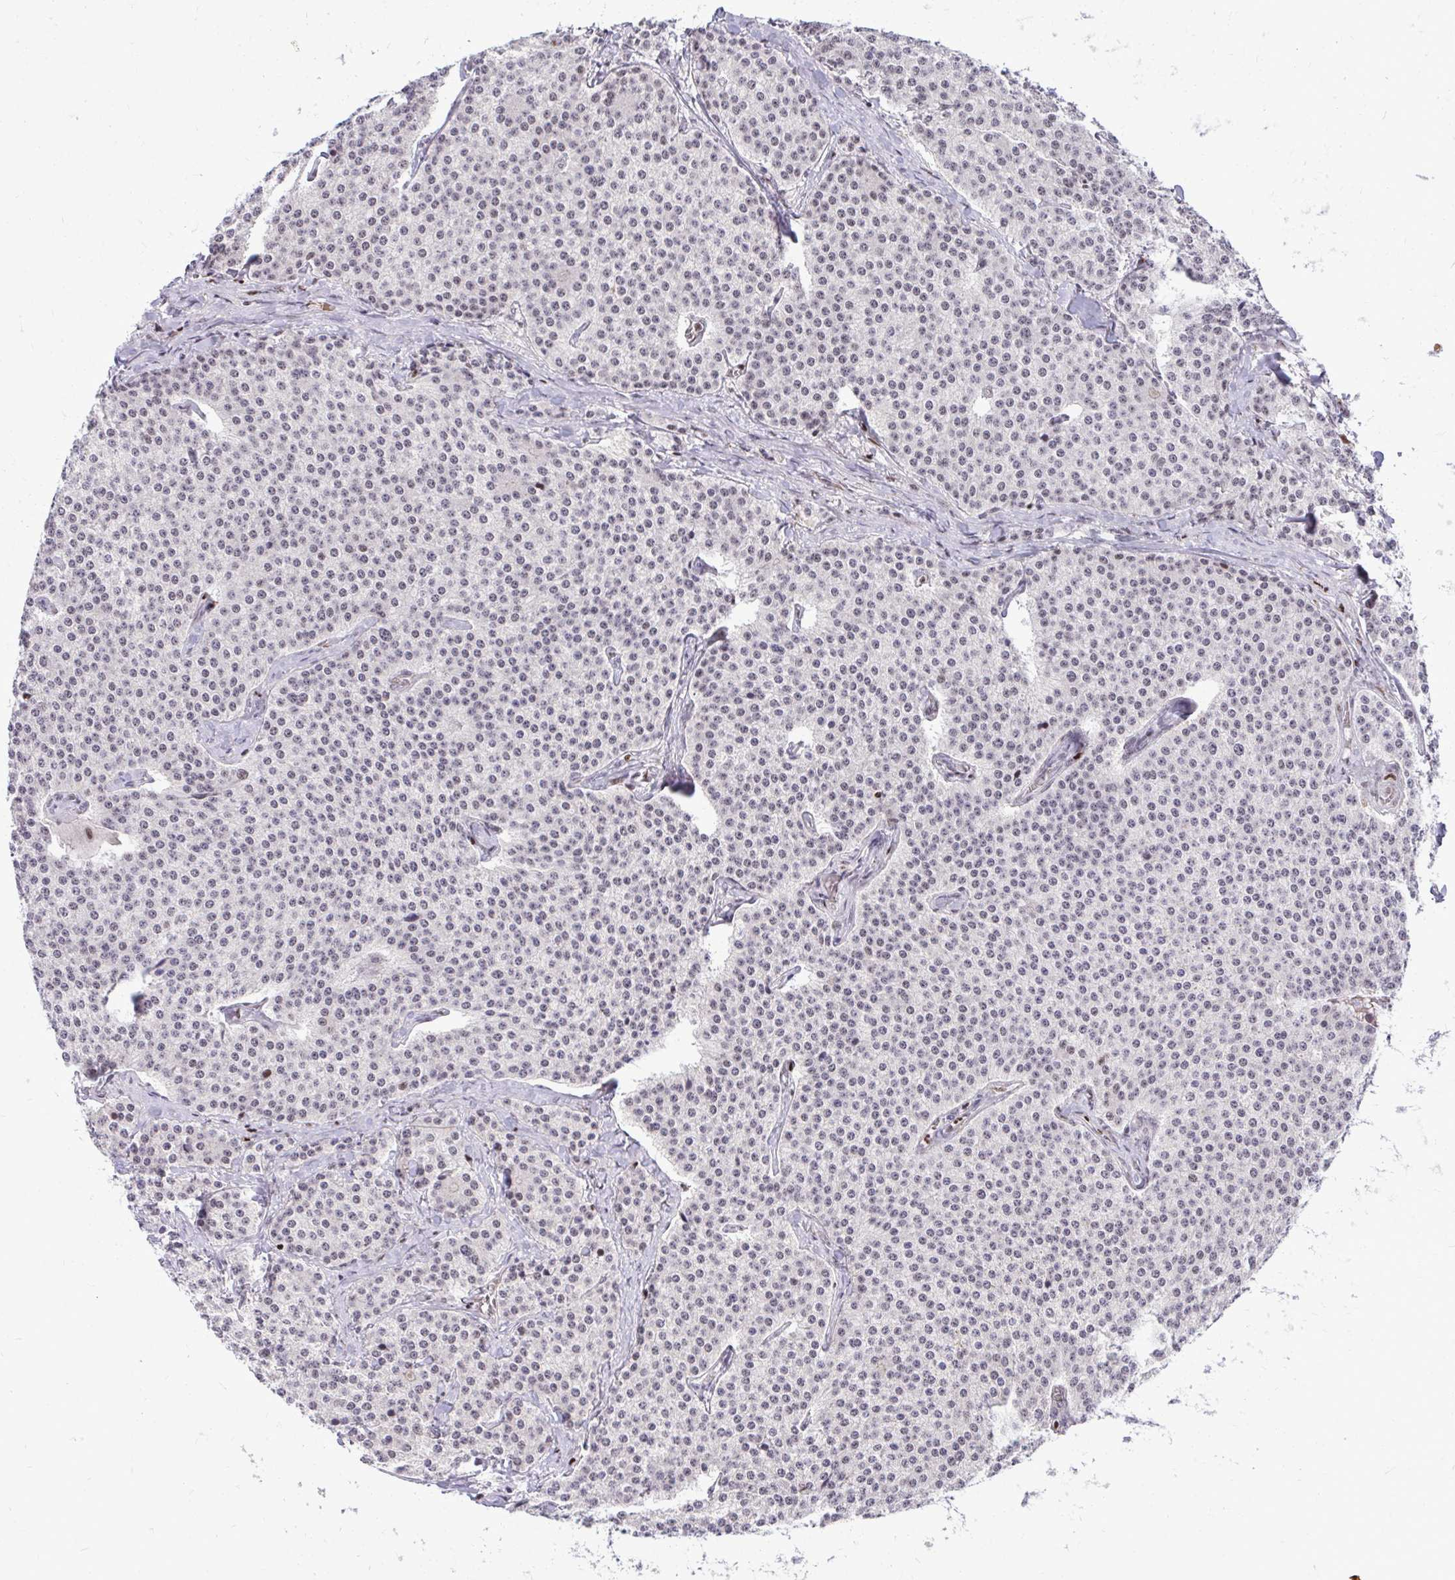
{"staining": {"intensity": "negative", "quantity": "none", "location": "none"}, "tissue": "carcinoid", "cell_type": "Tumor cells", "image_type": "cancer", "snomed": [{"axis": "morphology", "description": "Carcinoid, malignant, NOS"}, {"axis": "topography", "description": "Small intestine"}], "caption": "Carcinoid stained for a protein using immunohistochemistry reveals no staining tumor cells.", "gene": "C14orf39", "patient": {"sex": "female", "age": 64}}